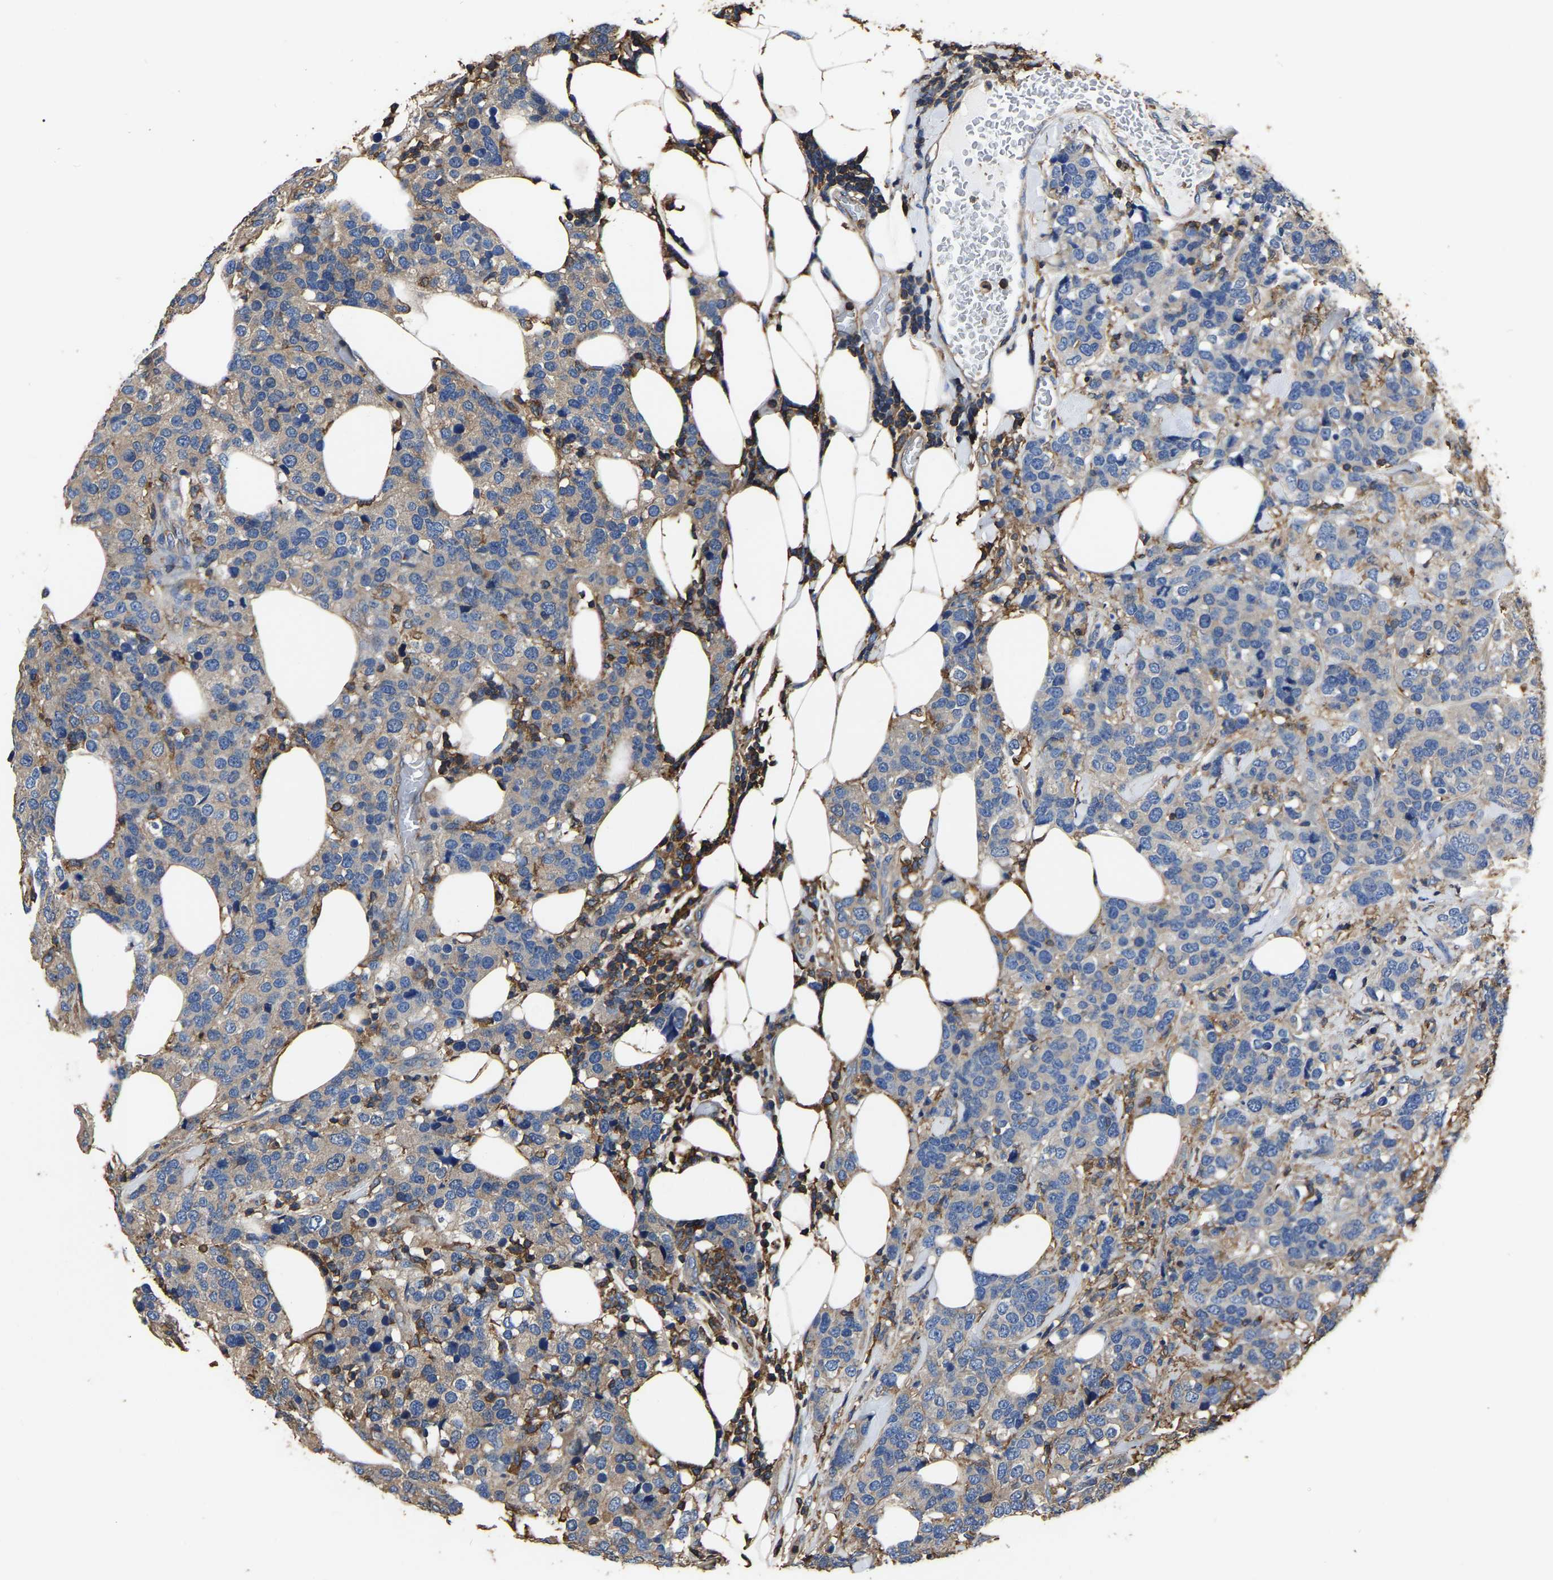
{"staining": {"intensity": "weak", "quantity": "<25%", "location": "cytoplasmic/membranous"}, "tissue": "breast cancer", "cell_type": "Tumor cells", "image_type": "cancer", "snomed": [{"axis": "morphology", "description": "Lobular carcinoma"}, {"axis": "topography", "description": "Breast"}], "caption": "IHC of human breast lobular carcinoma reveals no staining in tumor cells.", "gene": "ARMT1", "patient": {"sex": "female", "age": 59}}